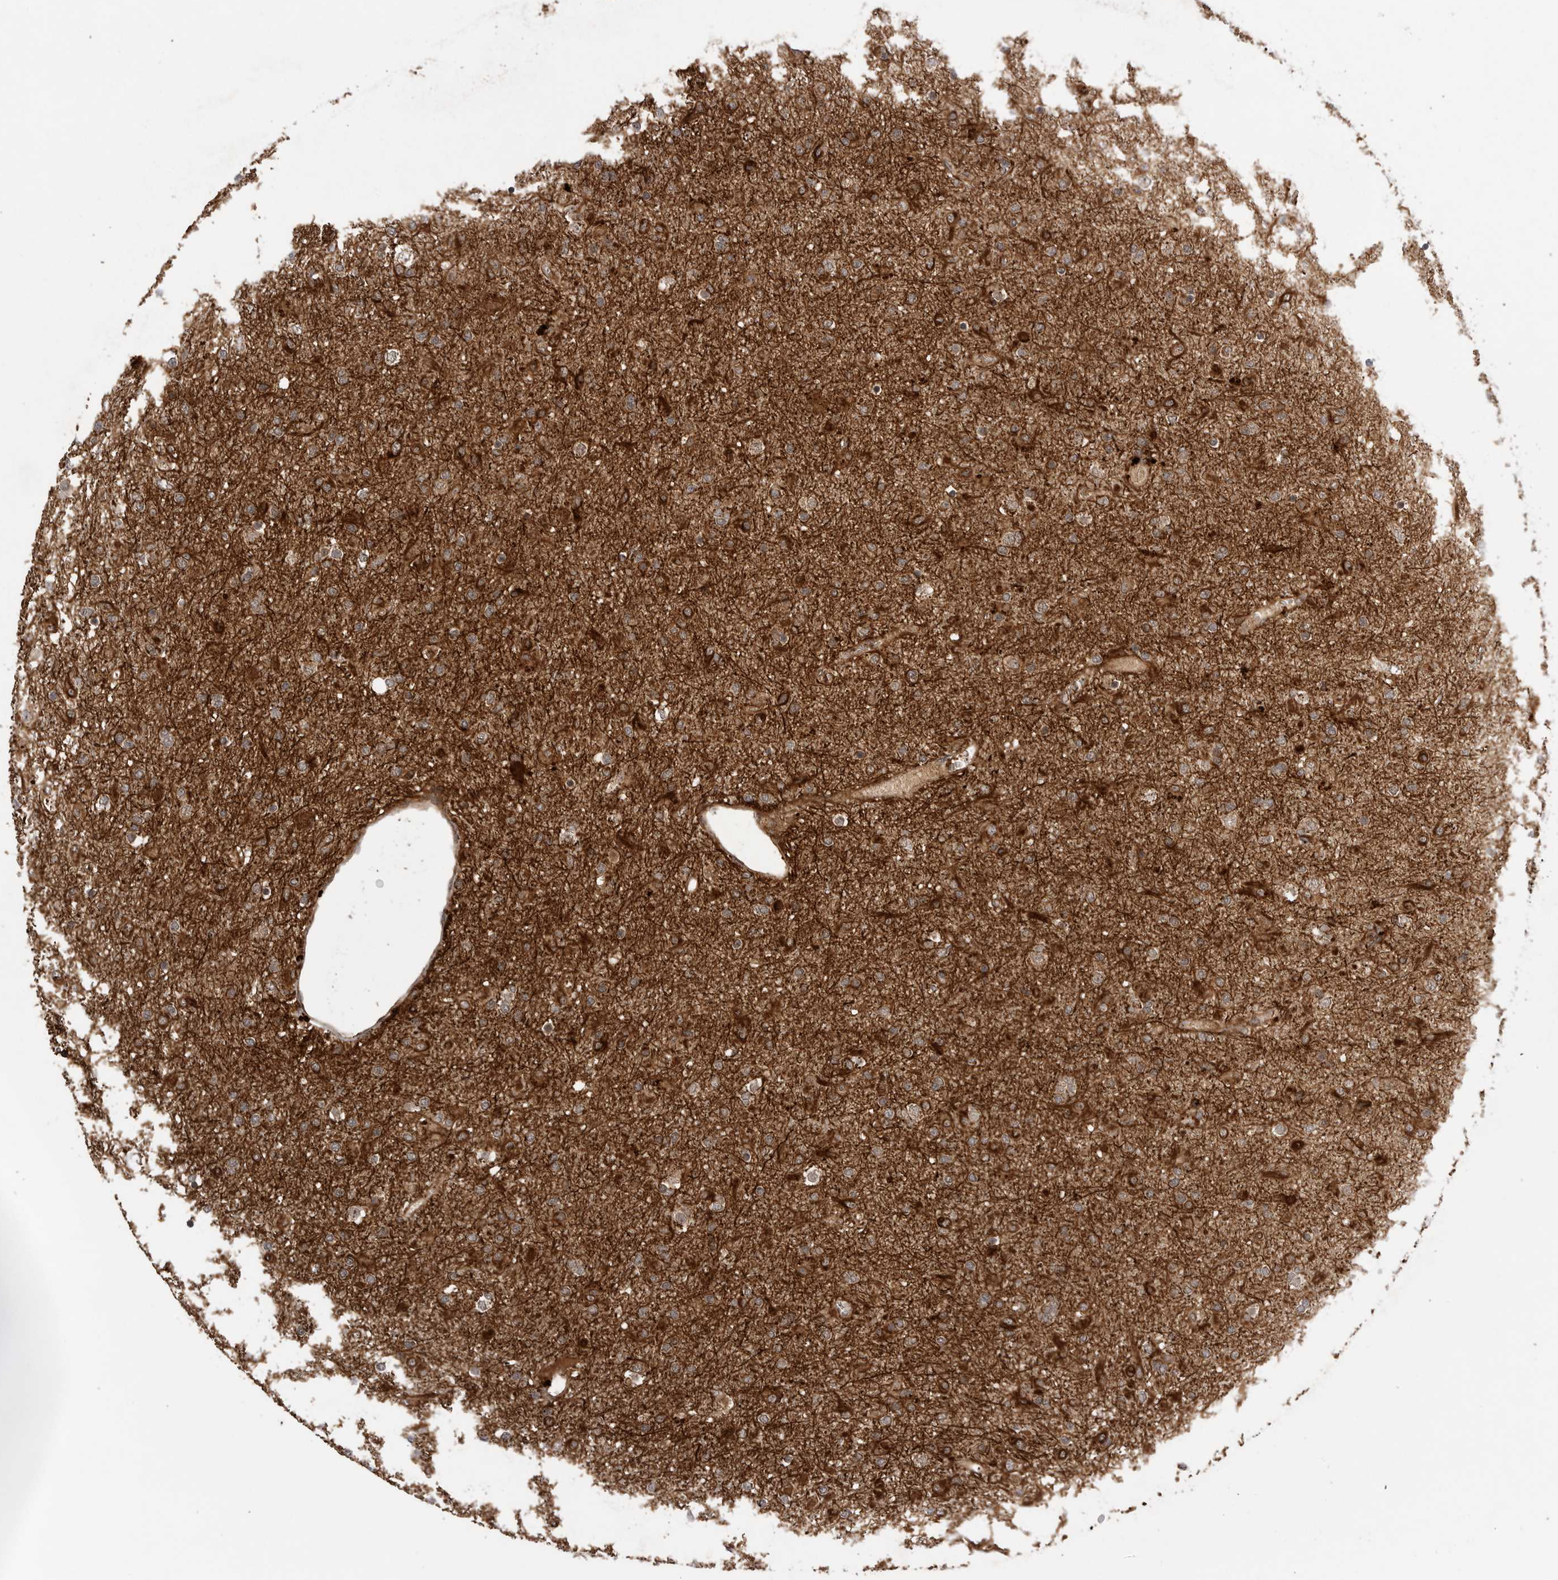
{"staining": {"intensity": "strong", "quantity": ">75%", "location": "cytoplasmic/membranous"}, "tissue": "glioma", "cell_type": "Tumor cells", "image_type": "cancer", "snomed": [{"axis": "morphology", "description": "Glioma, malignant, Low grade"}, {"axis": "topography", "description": "Brain"}], "caption": "Strong cytoplasmic/membranous protein expression is appreciated in approximately >75% of tumor cells in malignant low-grade glioma.", "gene": "PRDX4", "patient": {"sex": "male", "age": 65}}